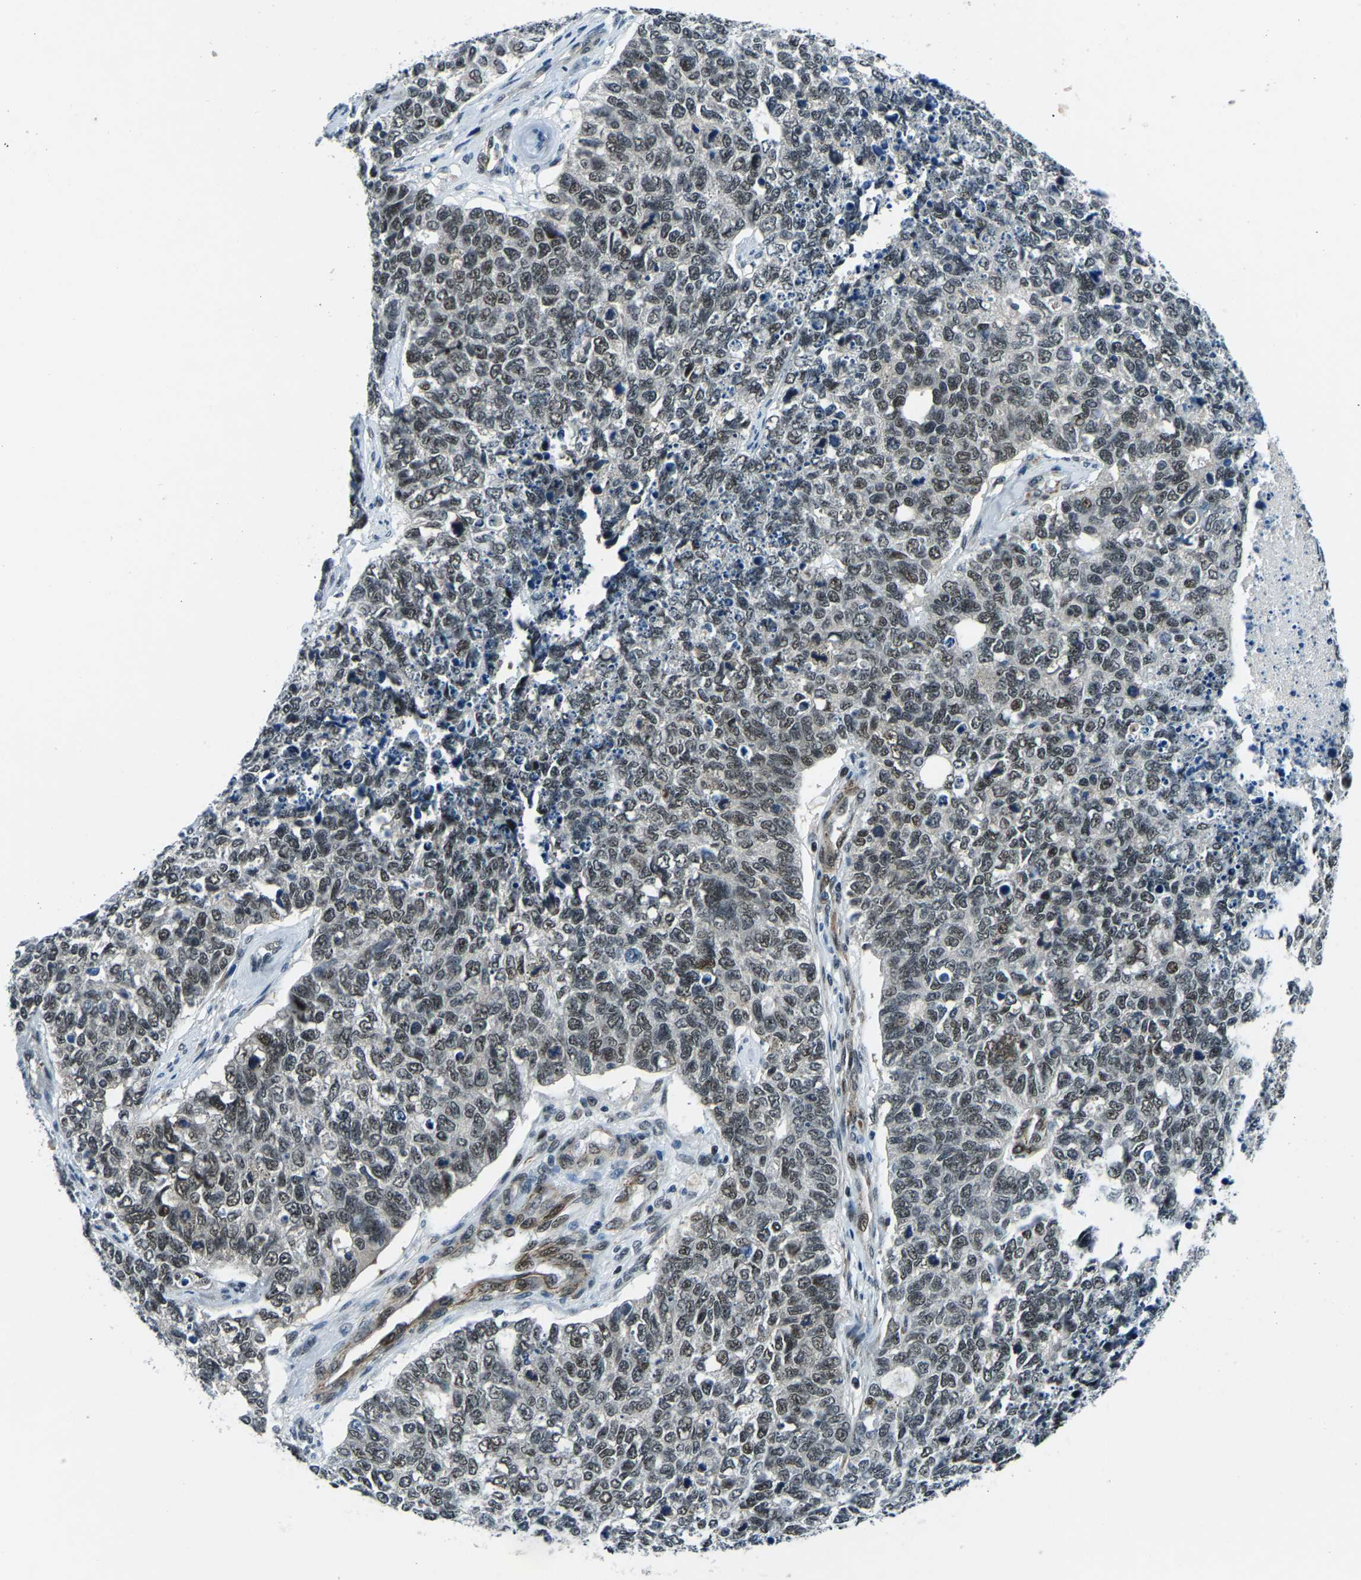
{"staining": {"intensity": "weak", "quantity": ">75%", "location": "nuclear"}, "tissue": "cervical cancer", "cell_type": "Tumor cells", "image_type": "cancer", "snomed": [{"axis": "morphology", "description": "Squamous cell carcinoma, NOS"}, {"axis": "topography", "description": "Cervix"}], "caption": "Protein analysis of cervical cancer (squamous cell carcinoma) tissue demonstrates weak nuclear staining in about >75% of tumor cells.", "gene": "PRCC", "patient": {"sex": "female", "age": 63}}